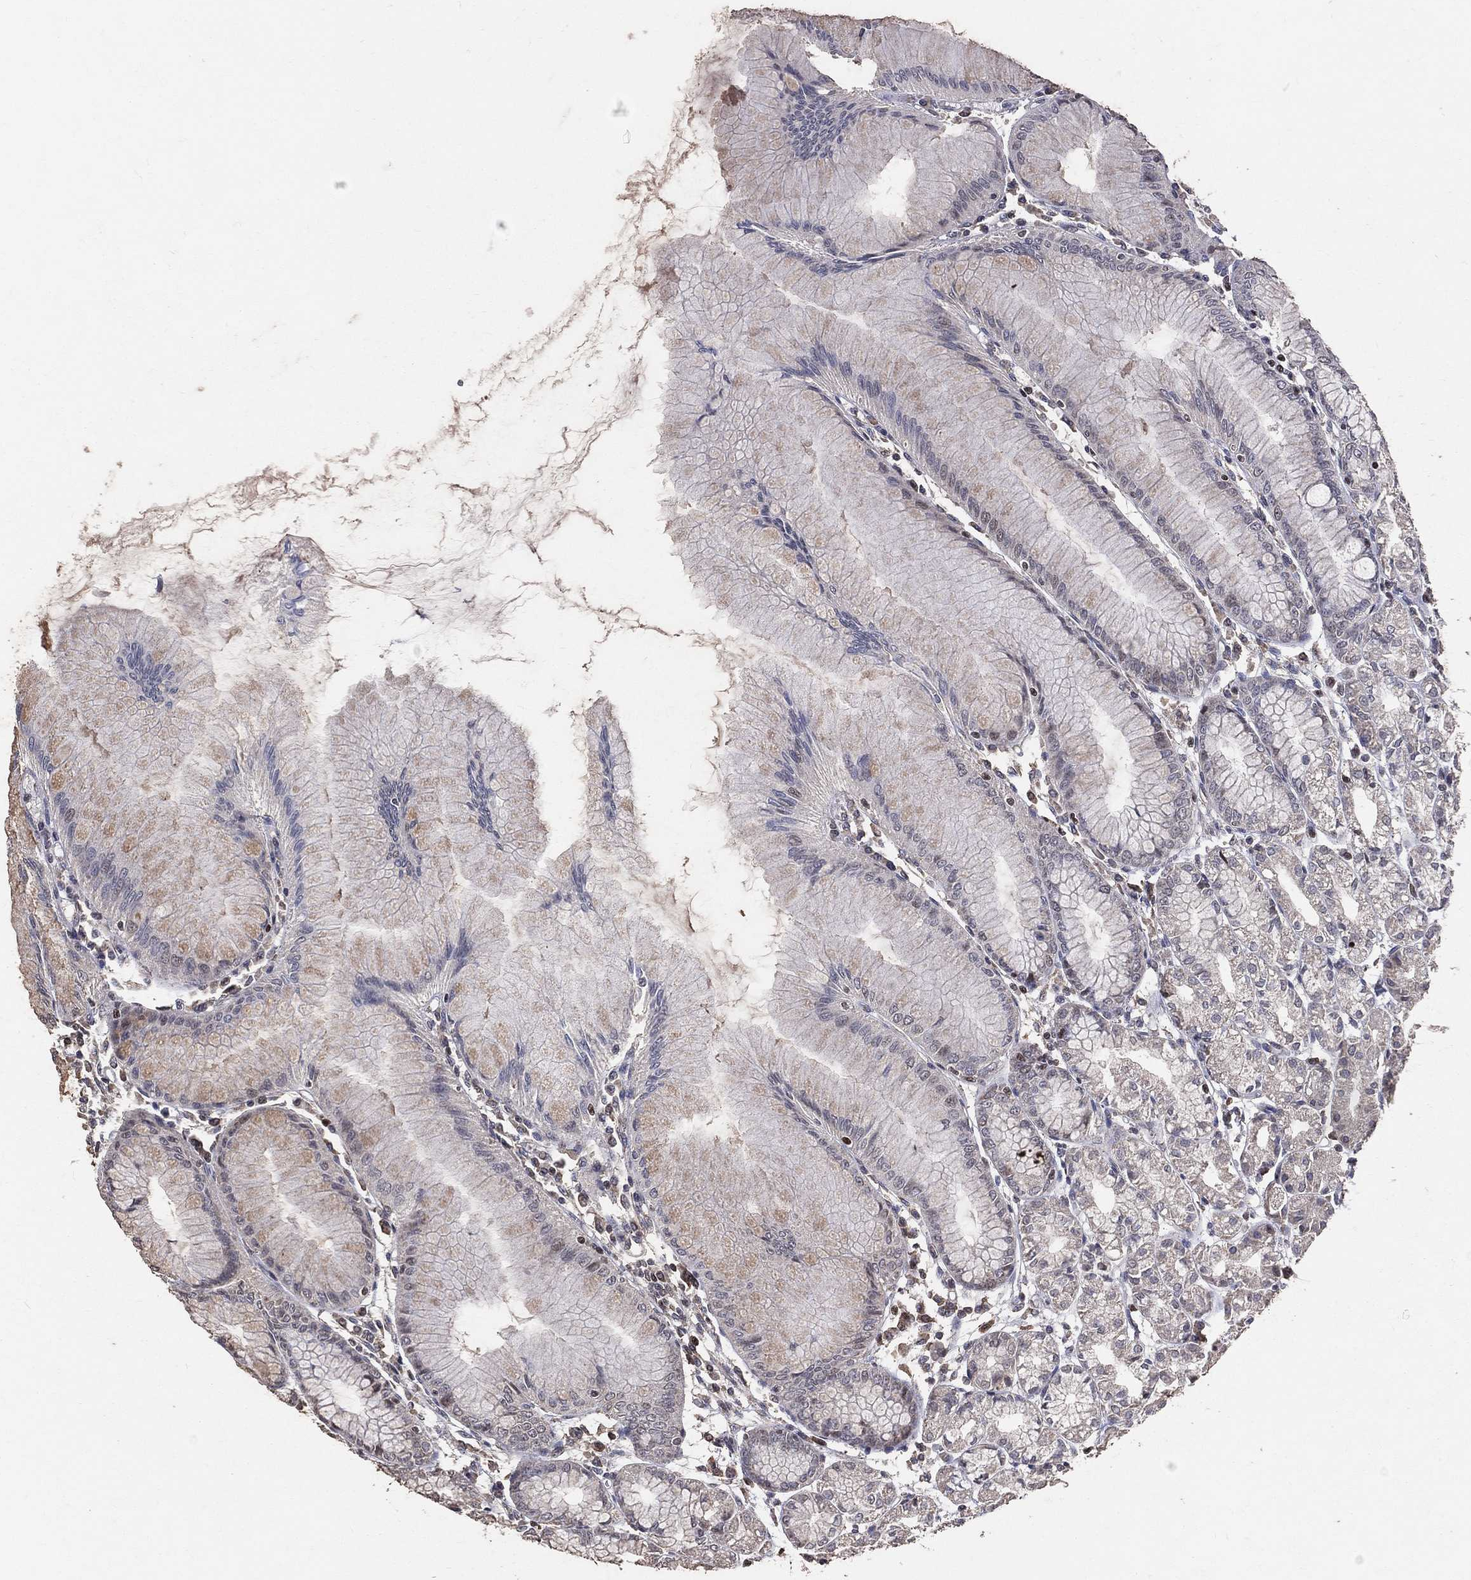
{"staining": {"intensity": "weak", "quantity": "<25%", "location": "cytoplasmic/membranous"}, "tissue": "stomach", "cell_type": "Glandular cells", "image_type": "normal", "snomed": [{"axis": "morphology", "description": "Normal tissue, NOS"}, {"axis": "topography", "description": "Stomach"}], "caption": "Unremarkable stomach was stained to show a protein in brown. There is no significant expression in glandular cells.", "gene": "LY6K", "patient": {"sex": "female", "age": 57}}